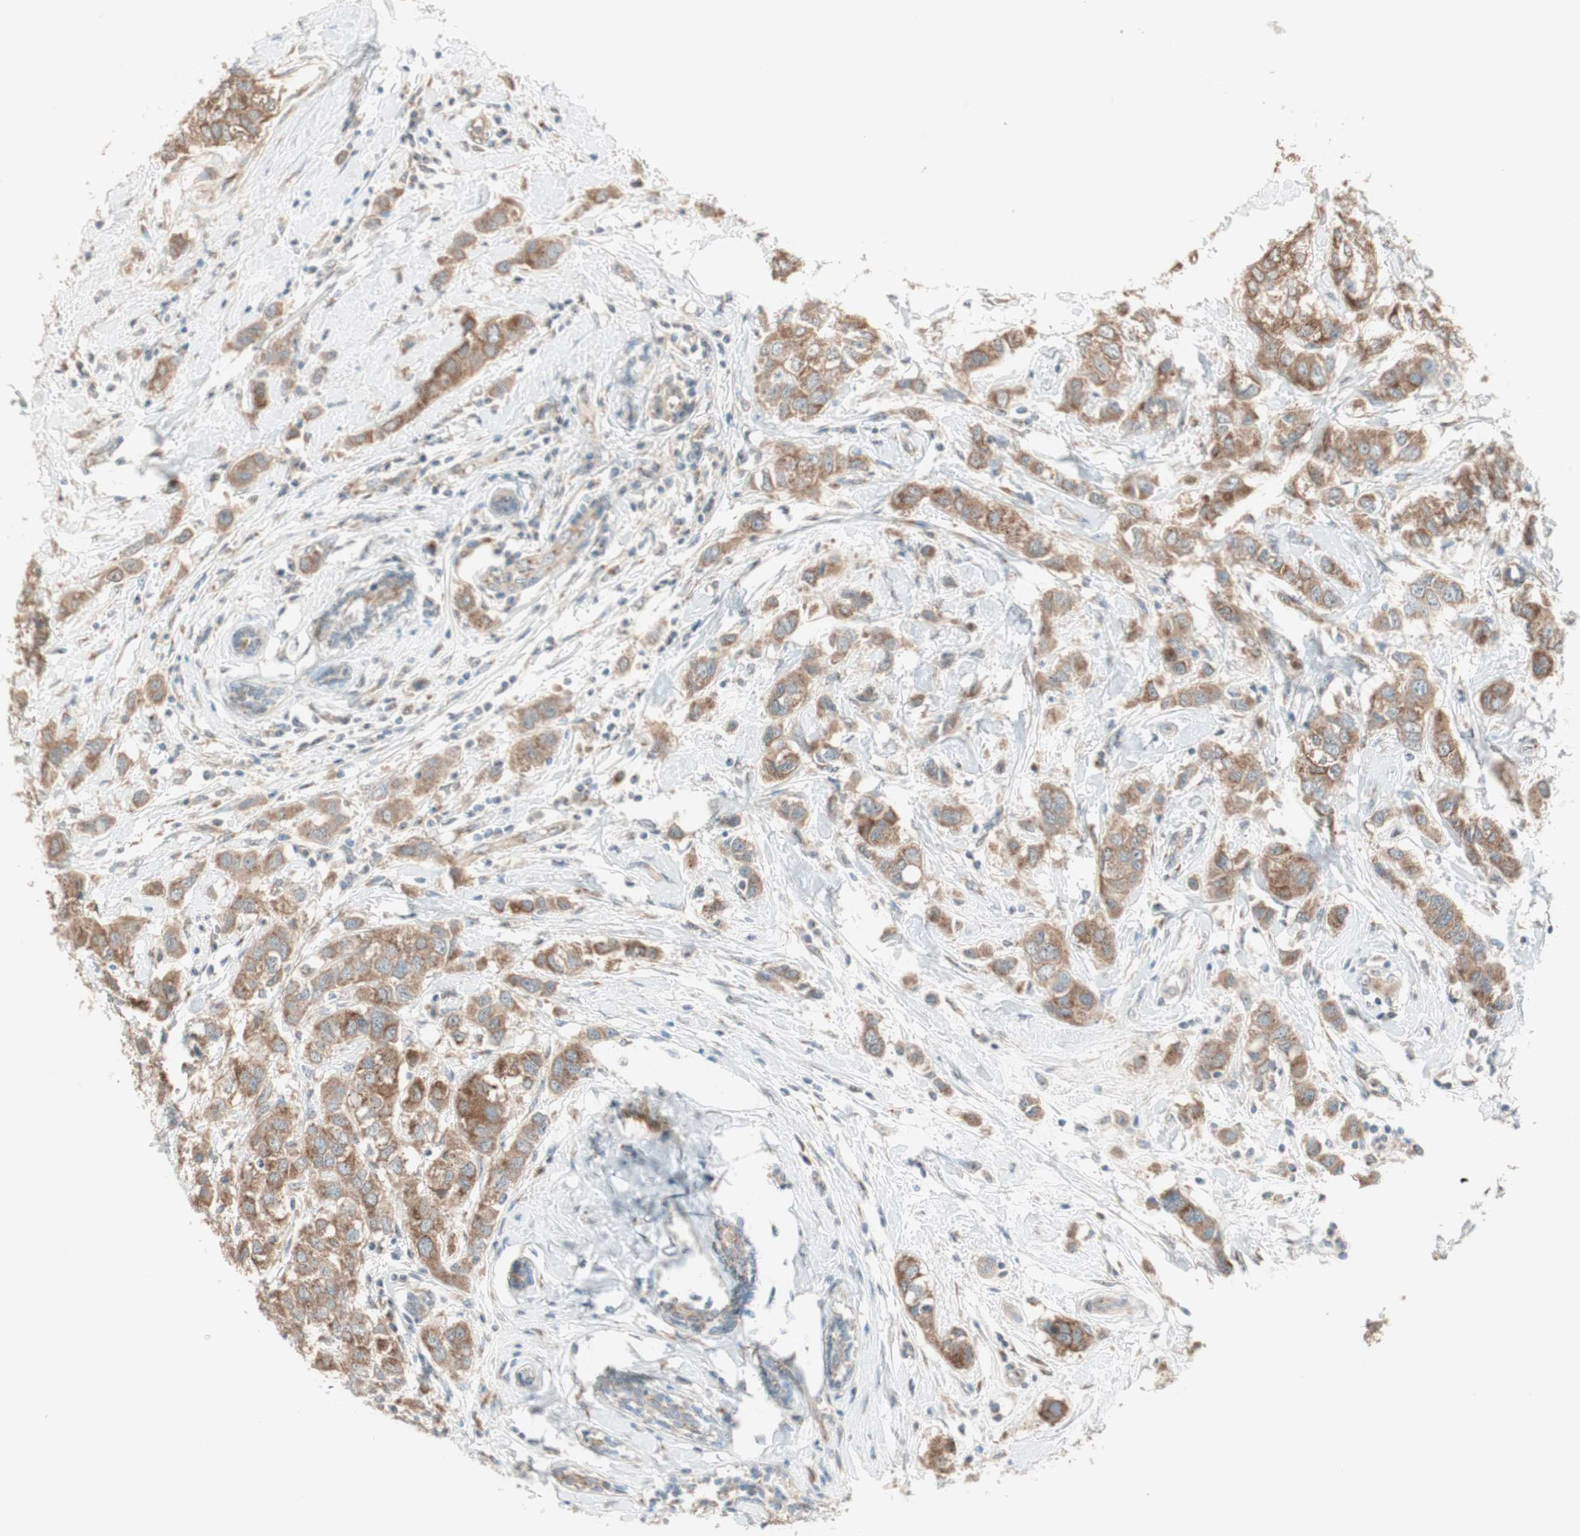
{"staining": {"intensity": "moderate", "quantity": ">75%", "location": "cytoplasmic/membranous"}, "tissue": "breast cancer", "cell_type": "Tumor cells", "image_type": "cancer", "snomed": [{"axis": "morphology", "description": "Duct carcinoma"}, {"axis": "topography", "description": "Breast"}], "caption": "Tumor cells demonstrate medium levels of moderate cytoplasmic/membranous staining in about >75% of cells in human breast cancer (invasive ductal carcinoma). (DAB IHC, brown staining for protein, blue staining for nuclei).", "gene": "SEC16A", "patient": {"sex": "female", "age": 50}}